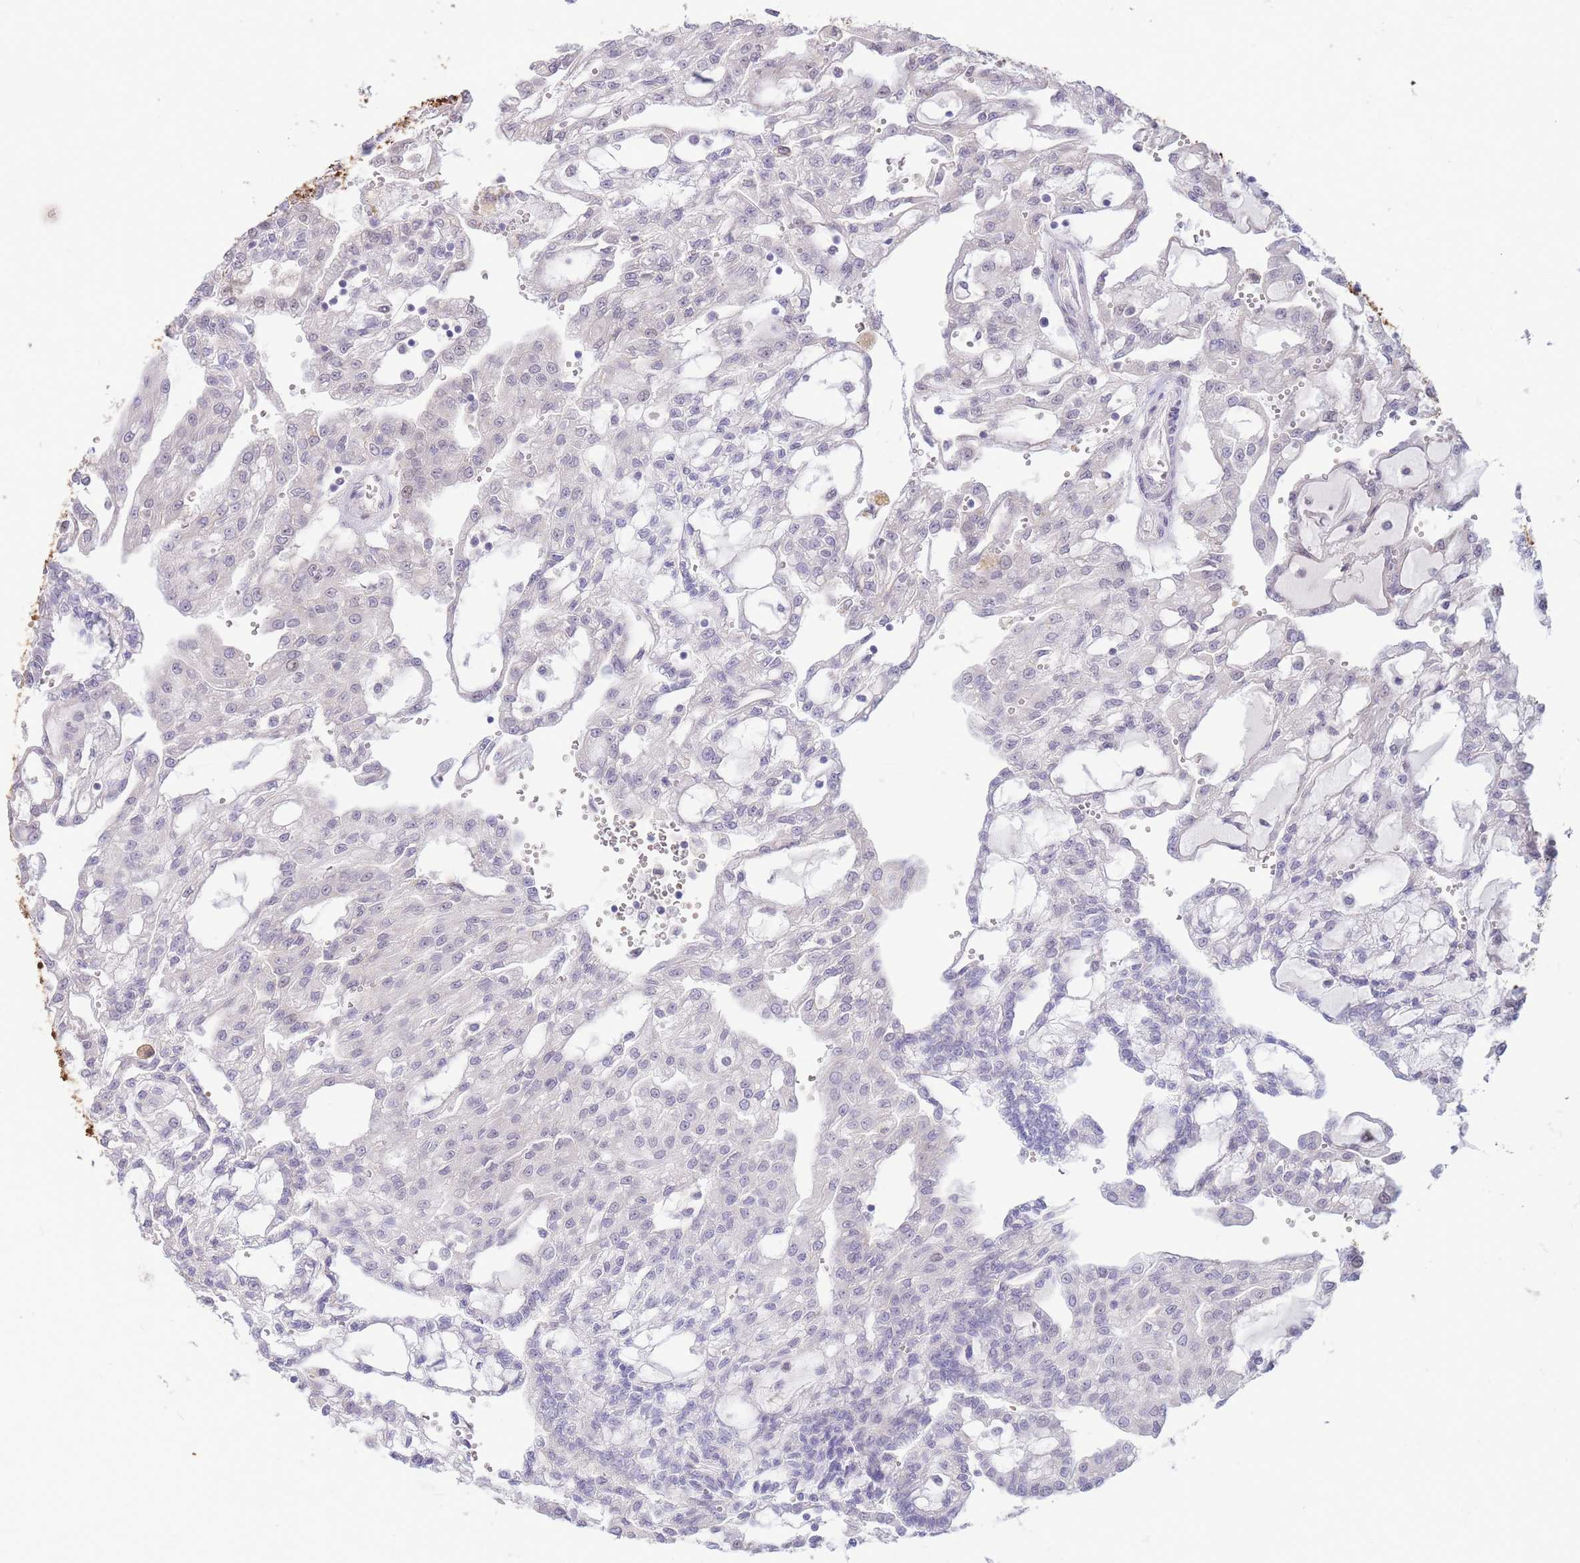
{"staining": {"intensity": "negative", "quantity": "none", "location": "none"}, "tissue": "renal cancer", "cell_type": "Tumor cells", "image_type": "cancer", "snomed": [{"axis": "morphology", "description": "Adenocarcinoma, NOS"}, {"axis": "topography", "description": "Kidney"}], "caption": "Immunohistochemical staining of renal adenocarcinoma reveals no significant positivity in tumor cells.", "gene": "FBXO46", "patient": {"sex": "male", "age": 63}}